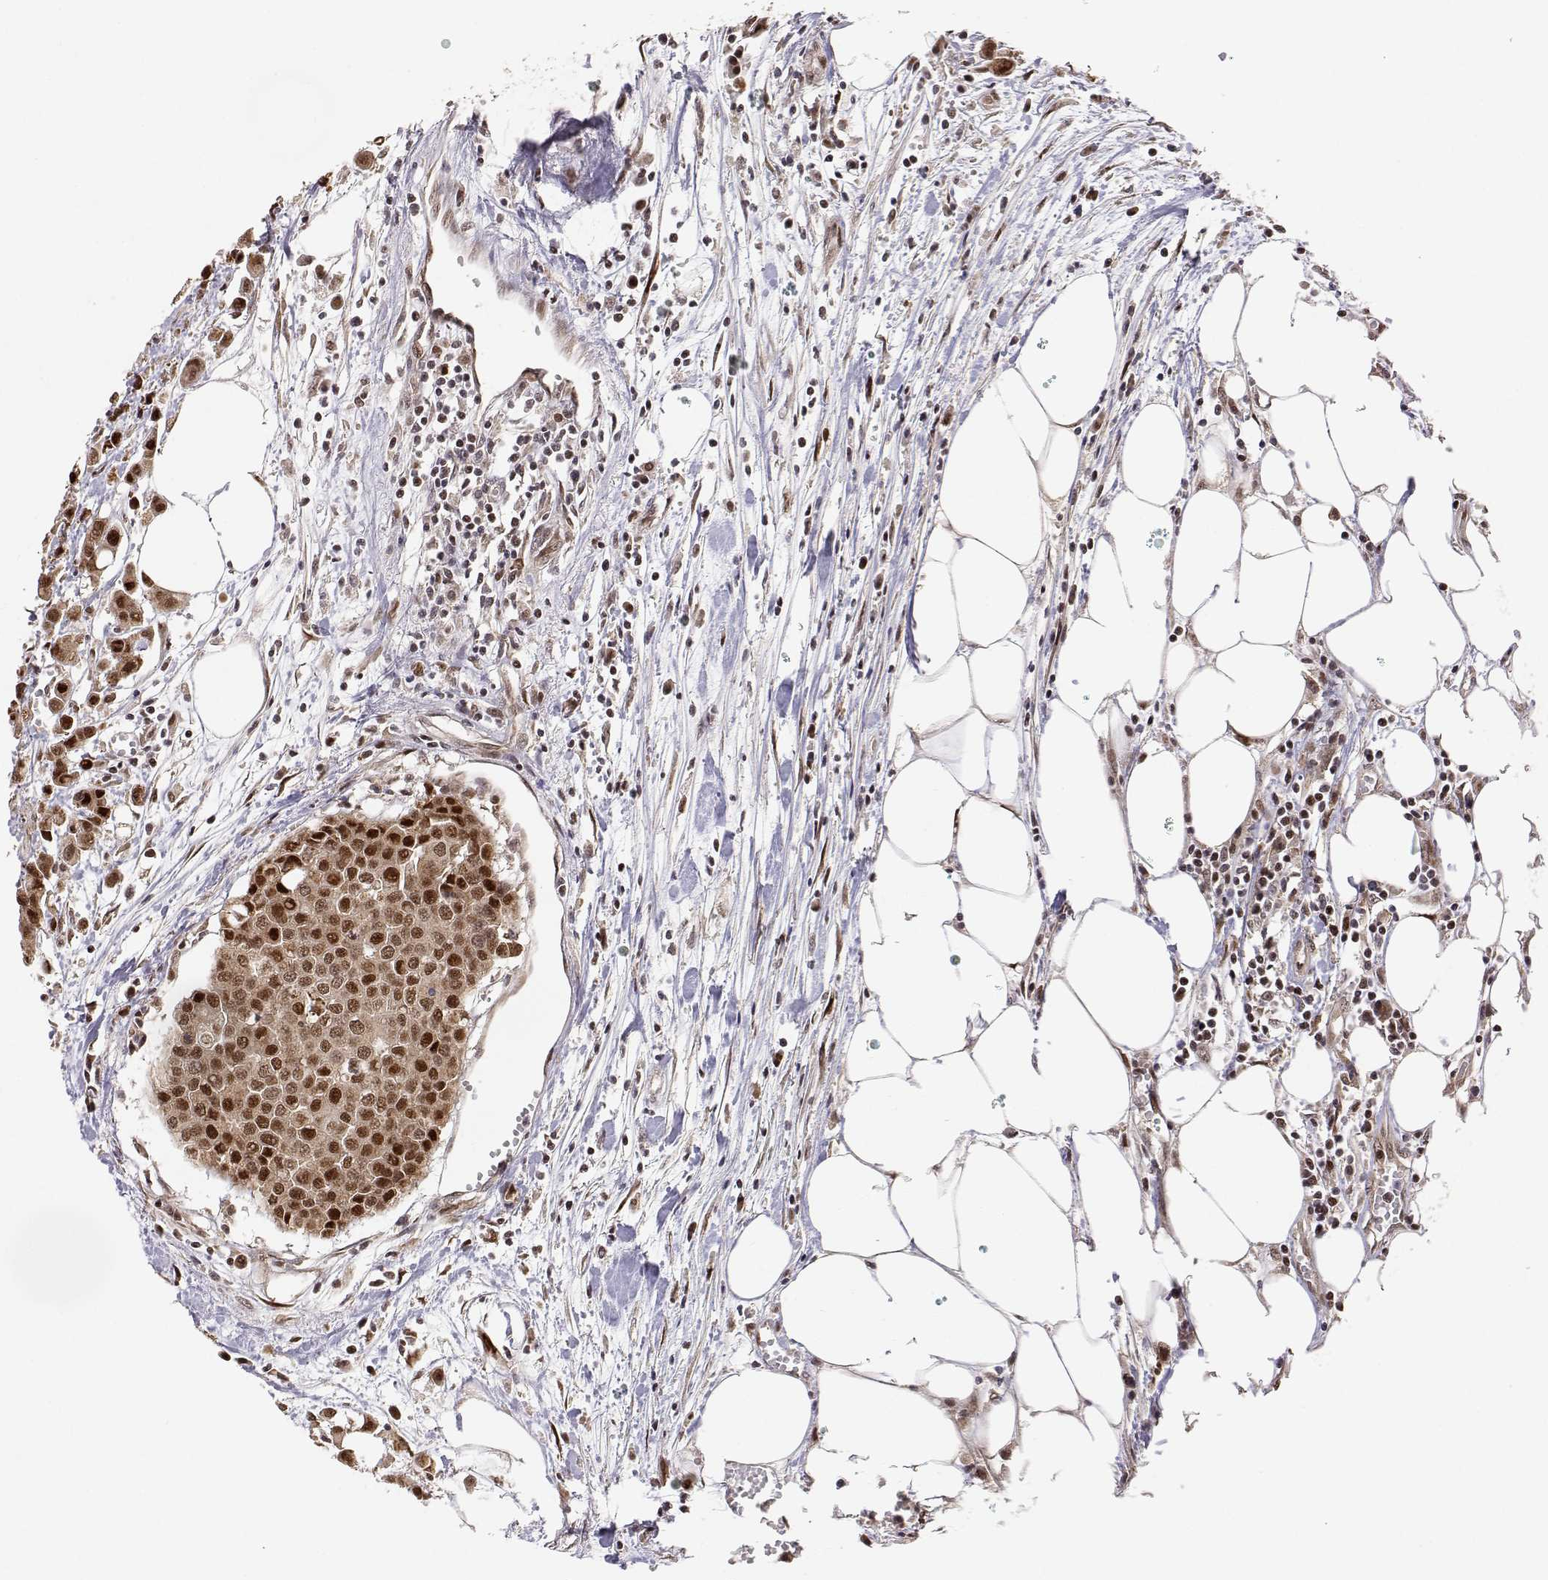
{"staining": {"intensity": "strong", "quantity": ">75%", "location": "cytoplasmic/membranous,nuclear"}, "tissue": "carcinoid", "cell_type": "Tumor cells", "image_type": "cancer", "snomed": [{"axis": "morphology", "description": "Carcinoid, malignant, NOS"}, {"axis": "topography", "description": "Colon"}], "caption": "IHC staining of carcinoid, which demonstrates high levels of strong cytoplasmic/membranous and nuclear expression in approximately >75% of tumor cells indicating strong cytoplasmic/membranous and nuclear protein positivity. The staining was performed using DAB (brown) for protein detection and nuclei were counterstained in hematoxylin (blue).", "gene": "BRCA1", "patient": {"sex": "male", "age": 81}}